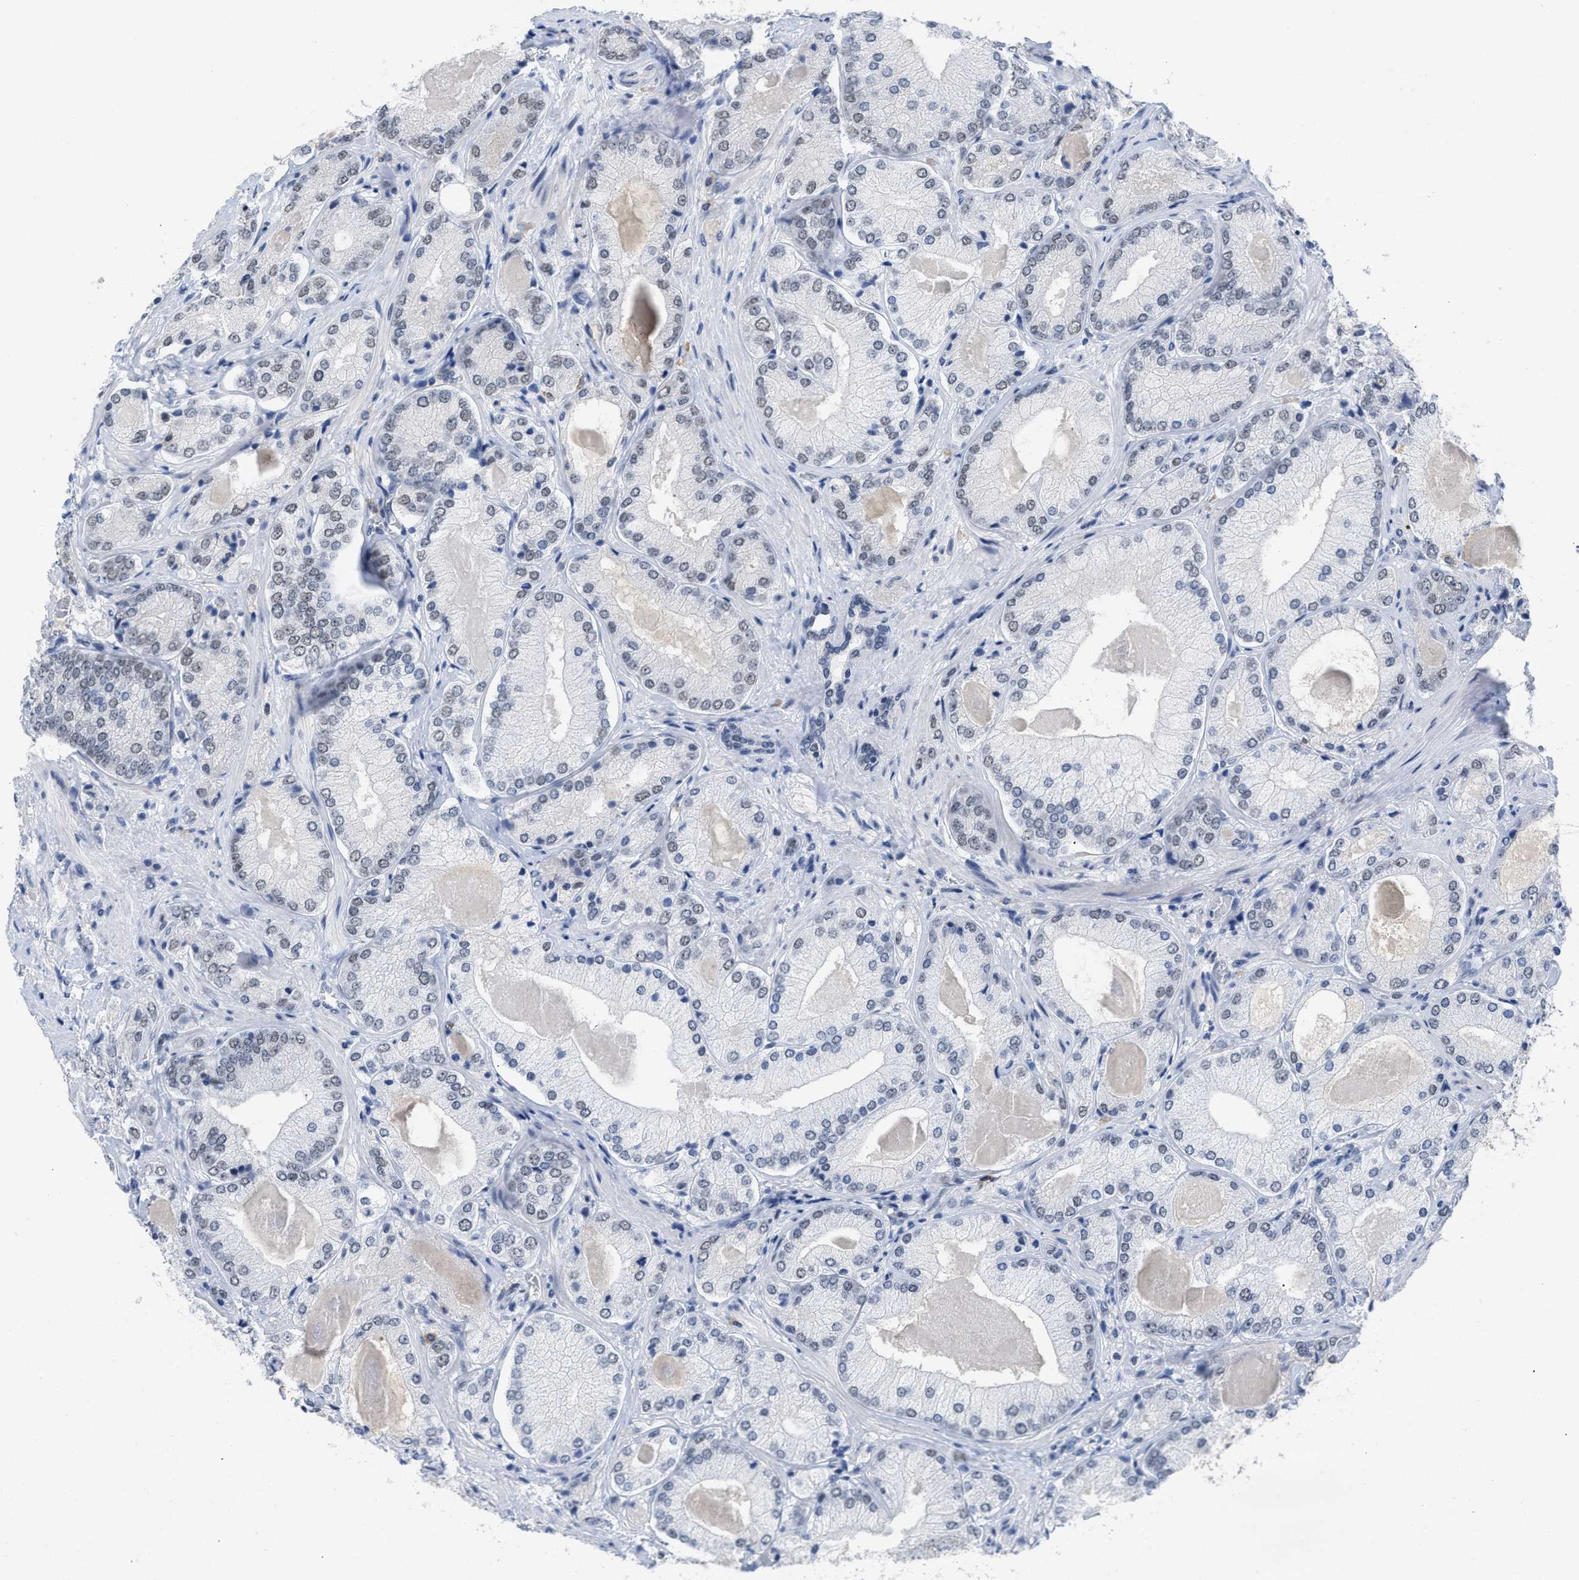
{"staining": {"intensity": "negative", "quantity": "none", "location": "none"}, "tissue": "prostate cancer", "cell_type": "Tumor cells", "image_type": "cancer", "snomed": [{"axis": "morphology", "description": "Adenocarcinoma, Low grade"}, {"axis": "topography", "description": "Prostate"}], "caption": "A high-resolution histopathology image shows immunohistochemistry (IHC) staining of low-grade adenocarcinoma (prostate), which demonstrates no significant expression in tumor cells.", "gene": "GGNBP2", "patient": {"sex": "male", "age": 65}}